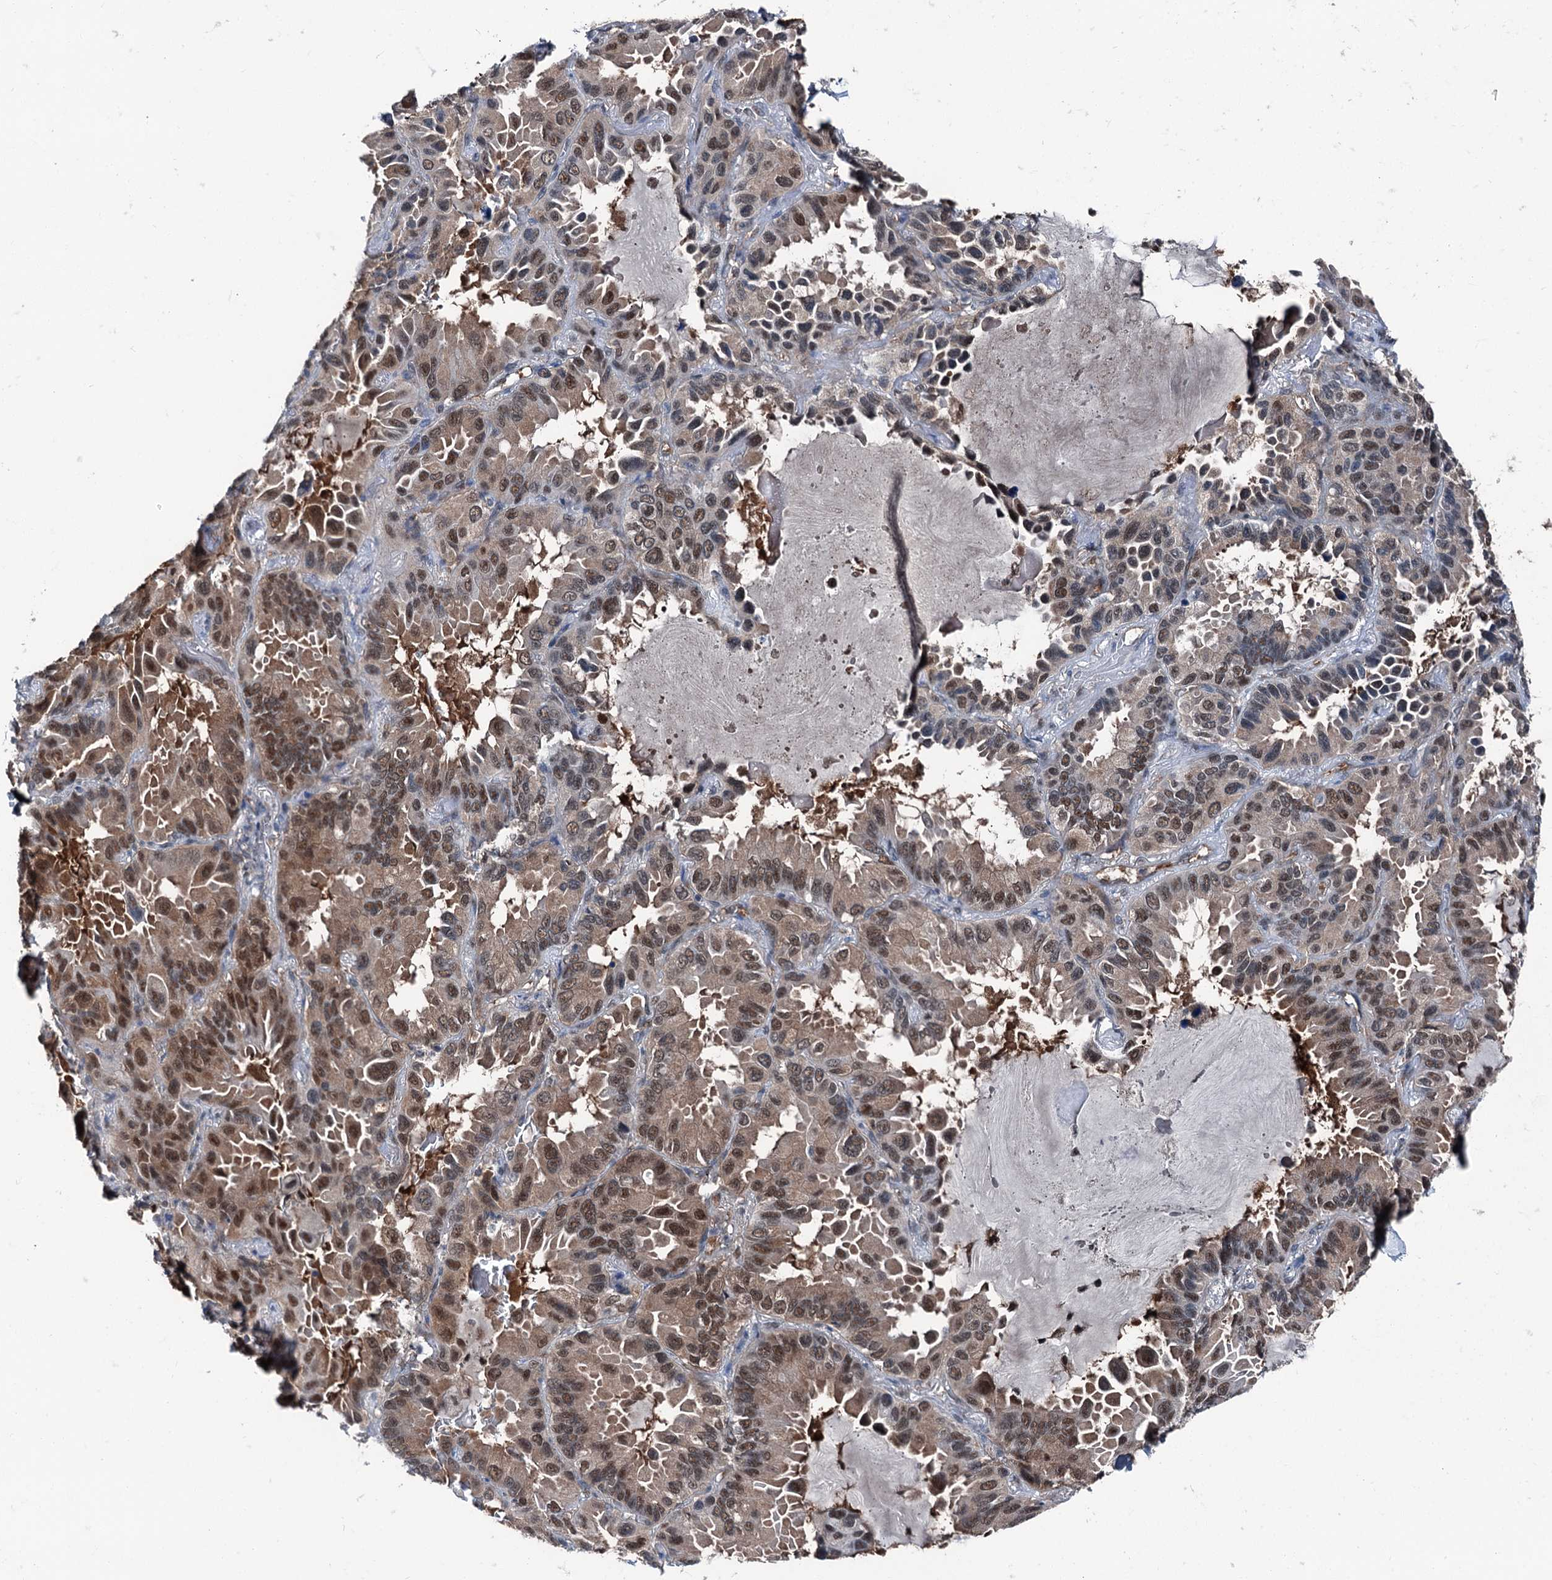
{"staining": {"intensity": "strong", "quantity": "25%-75%", "location": "nuclear"}, "tissue": "lung cancer", "cell_type": "Tumor cells", "image_type": "cancer", "snomed": [{"axis": "morphology", "description": "Adenocarcinoma, NOS"}, {"axis": "topography", "description": "Lung"}], "caption": "A high-resolution micrograph shows immunohistochemistry staining of lung adenocarcinoma, which demonstrates strong nuclear expression in approximately 25%-75% of tumor cells.", "gene": "PSMD13", "patient": {"sex": "male", "age": 64}}